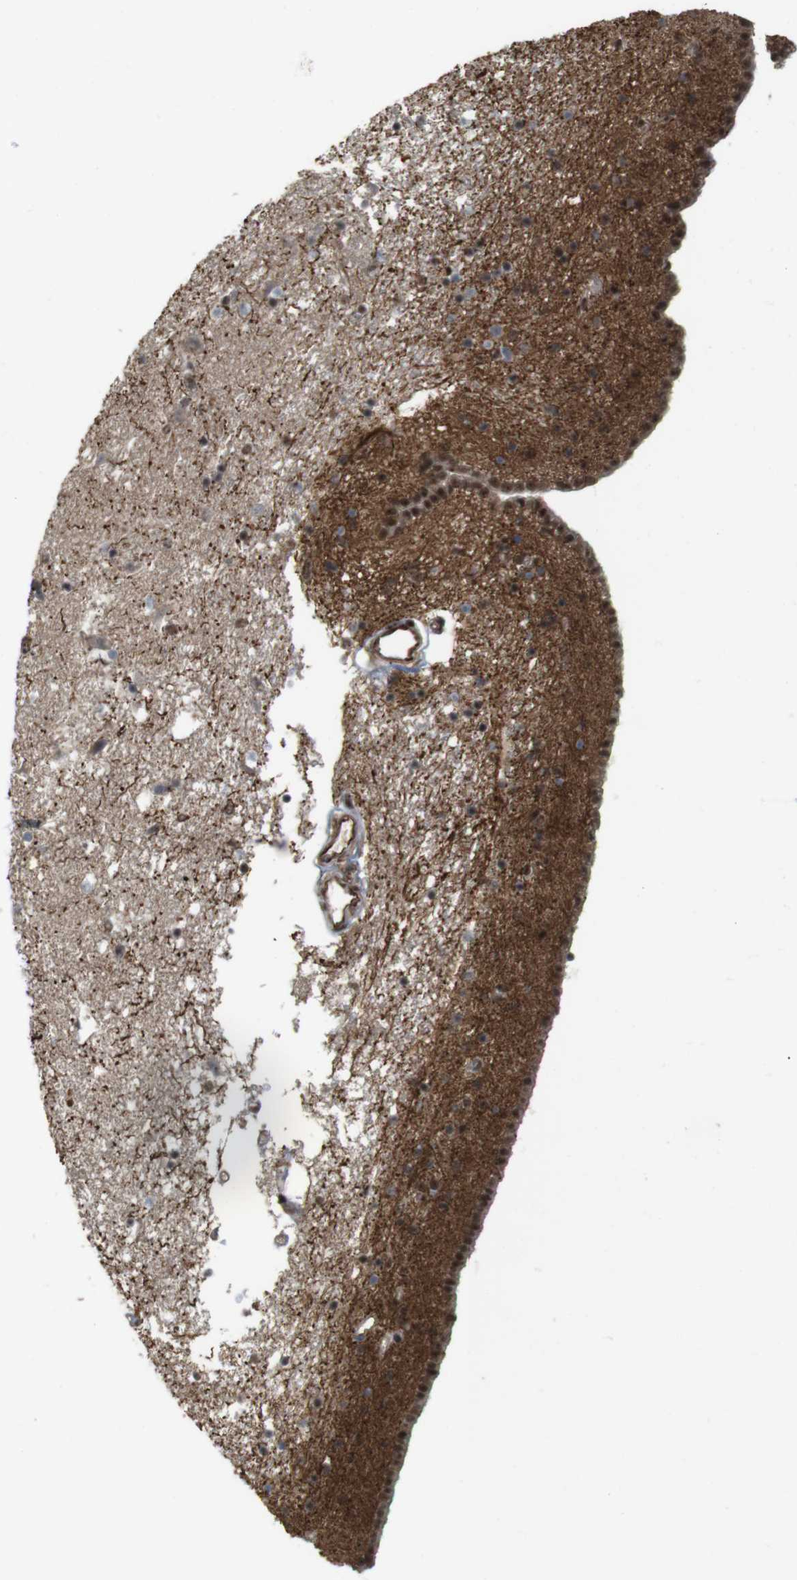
{"staining": {"intensity": "moderate", "quantity": ">75%", "location": "nuclear"}, "tissue": "caudate", "cell_type": "Glial cells", "image_type": "normal", "snomed": [{"axis": "morphology", "description": "Normal tissue, NOS"}, {"axis": "topography", "description": "Lateral ventricle wall"}], "caption": "Immunohistochemistry photomicrograph of normal human caudate stained for a protein (brown), which displays medium levels of moderate nuclear staining in approximately >75% of glial cells.", "gene": "SP2", "patient": {"sex": "male", "age": 45}}